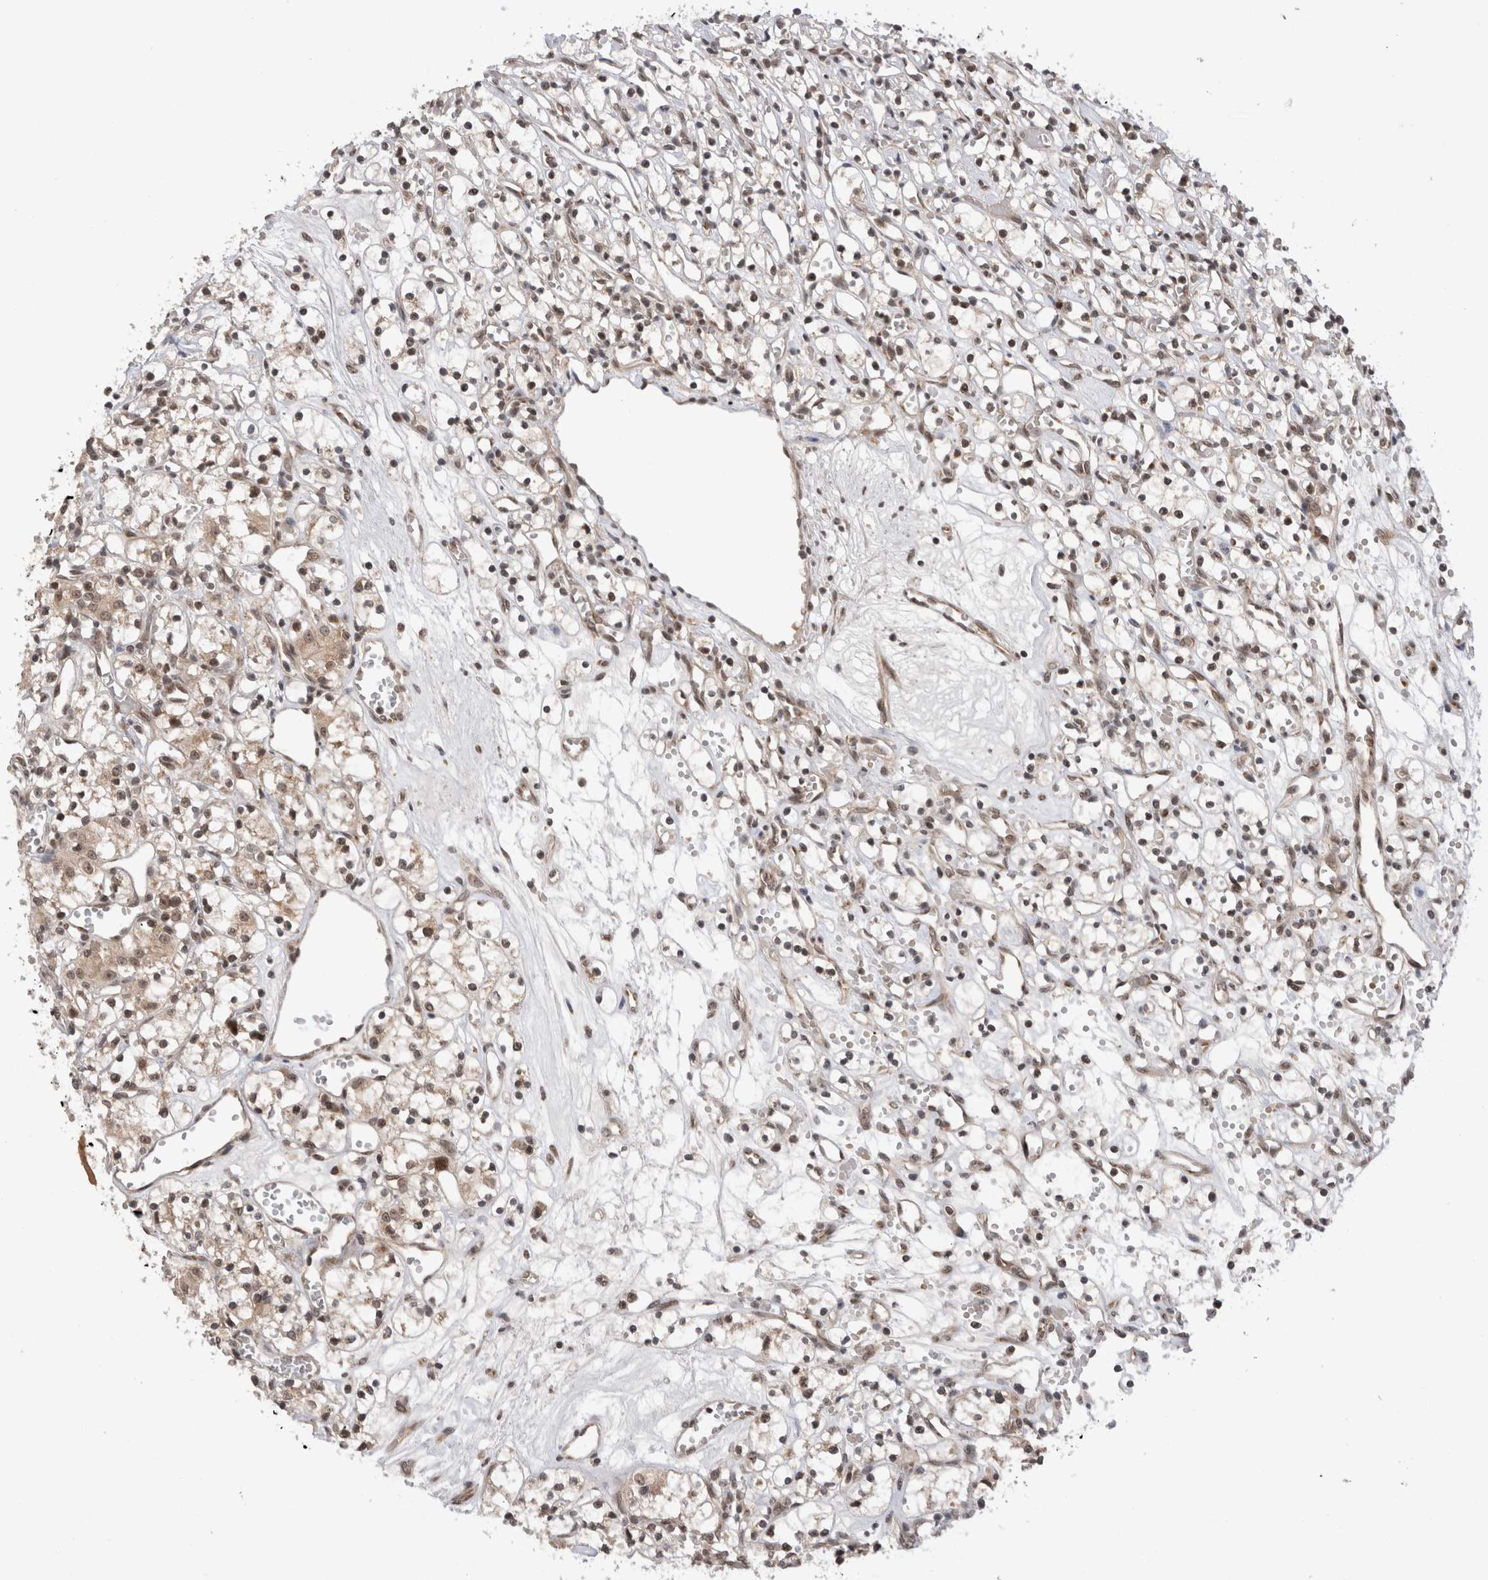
{"staining": {"intensity": "moderate", "quantity": ">75%", "location": "nuclear"}, "tissue": "renal cancer", "cell_type": "Tumor cells", "image_type": "cancer", "snomed": [{"axis": "morphology", "description": "Adenocarcinoma, NOS"}, {"axis": "topography", "description": "Kidney"}], "caption": "Protein staining displays moderate nuclear staining in about >75% of tumor cells in renal adenocarcinoma.", "gene": "TMEM65", "patient": {"sex": "female", "age": 59}}